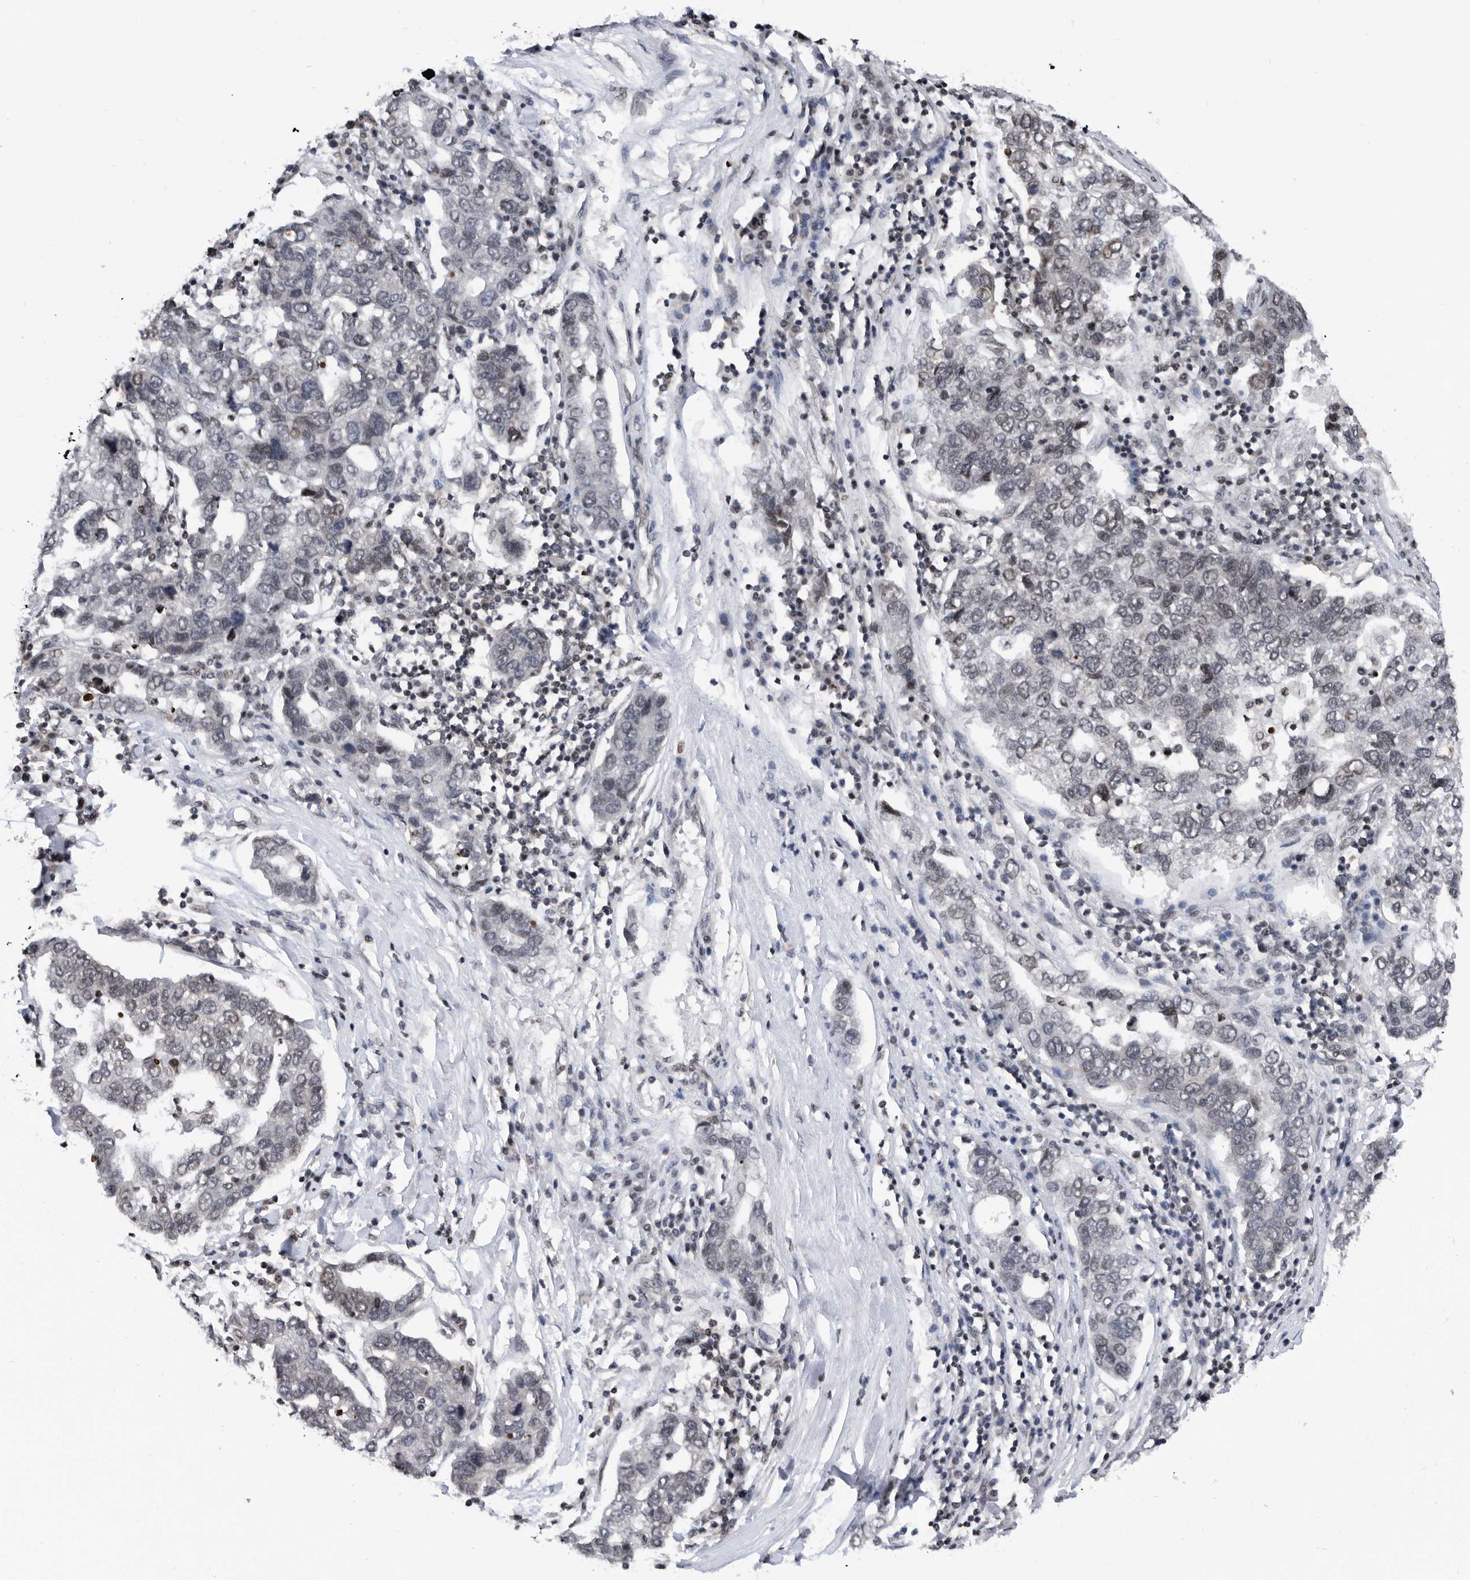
{"staining": {"intensity": "weak", "quantity": "<25%", "location": "nuclear"}, "tissue": "pancreatic cancer", "cell_type": "Tumor cells", "image_type": "cancer", "snomed": [{"axis": "morphology", "description": "Adenocarcinoma, NOS"}, {"axis": "topography", "description": "Pancreas"}], "caption": "This is a photomicrograph of immunohistochemistry (IHC) staining of pancreatic adenocarcinoma, which shows no staining in tumor cells.", "gene": "SNRNP48", "patient": {"sex": "female", "age": 61}}